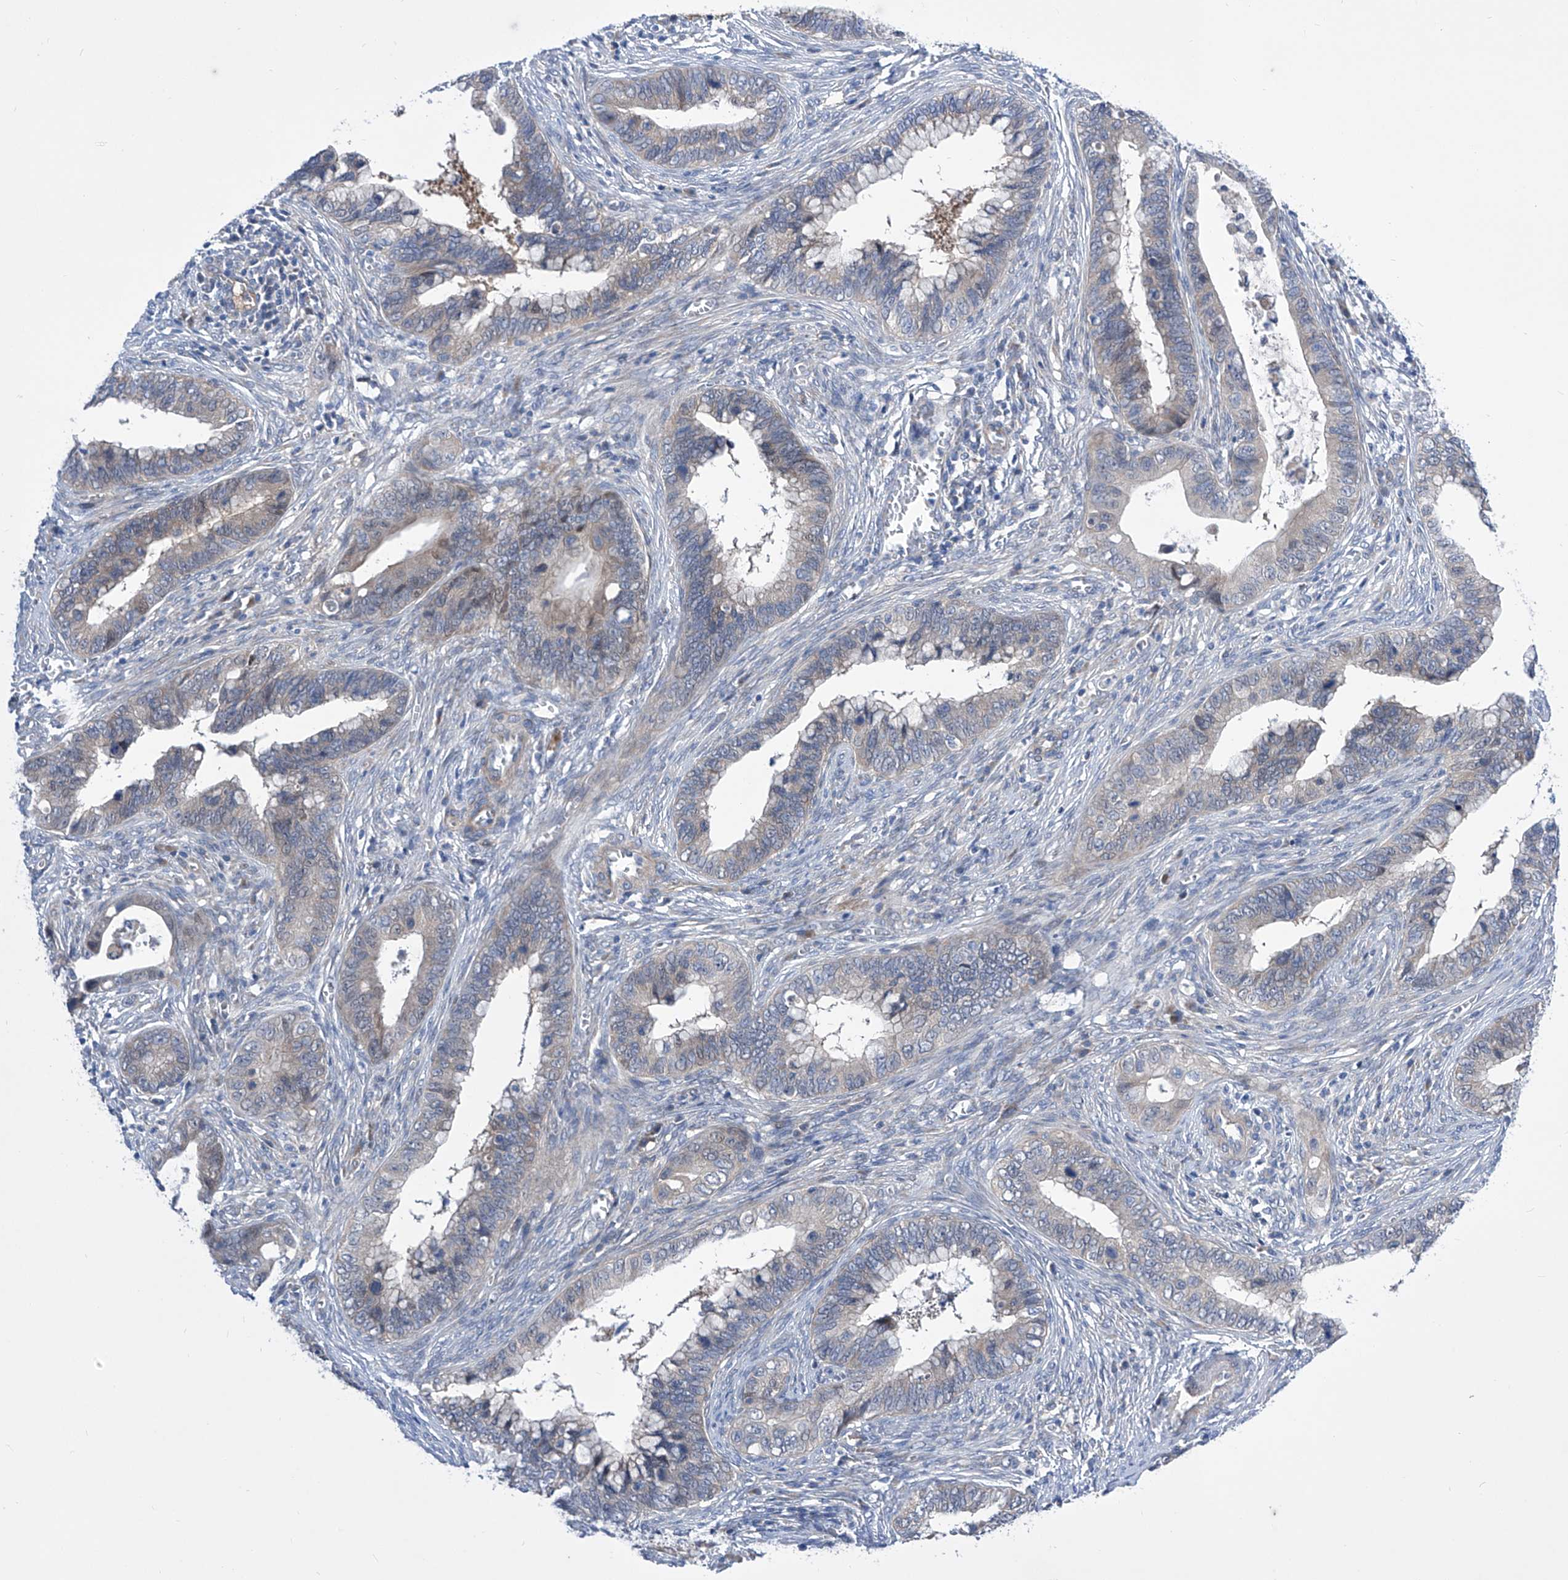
{"staining": {"intensity": "negative", "quantity": "none", "location": "none"}, "tissue": "cervical cancer", "cell_type": "Tumor cells", "image_type": "cancer", "snomed": [{"axis": "morphology", "description": "Adenocarcinoma, NOS"}, {"axis": "topography", "description": "Cervix"}], "caption": "This is an immunohistochemistry (IHC) histopathology image of human cervical cancer (adenocarcinoma). There is no positivity in tumor cells.", "gene": "SRBD1", "patient": {"sex": "female", "age": 44}}